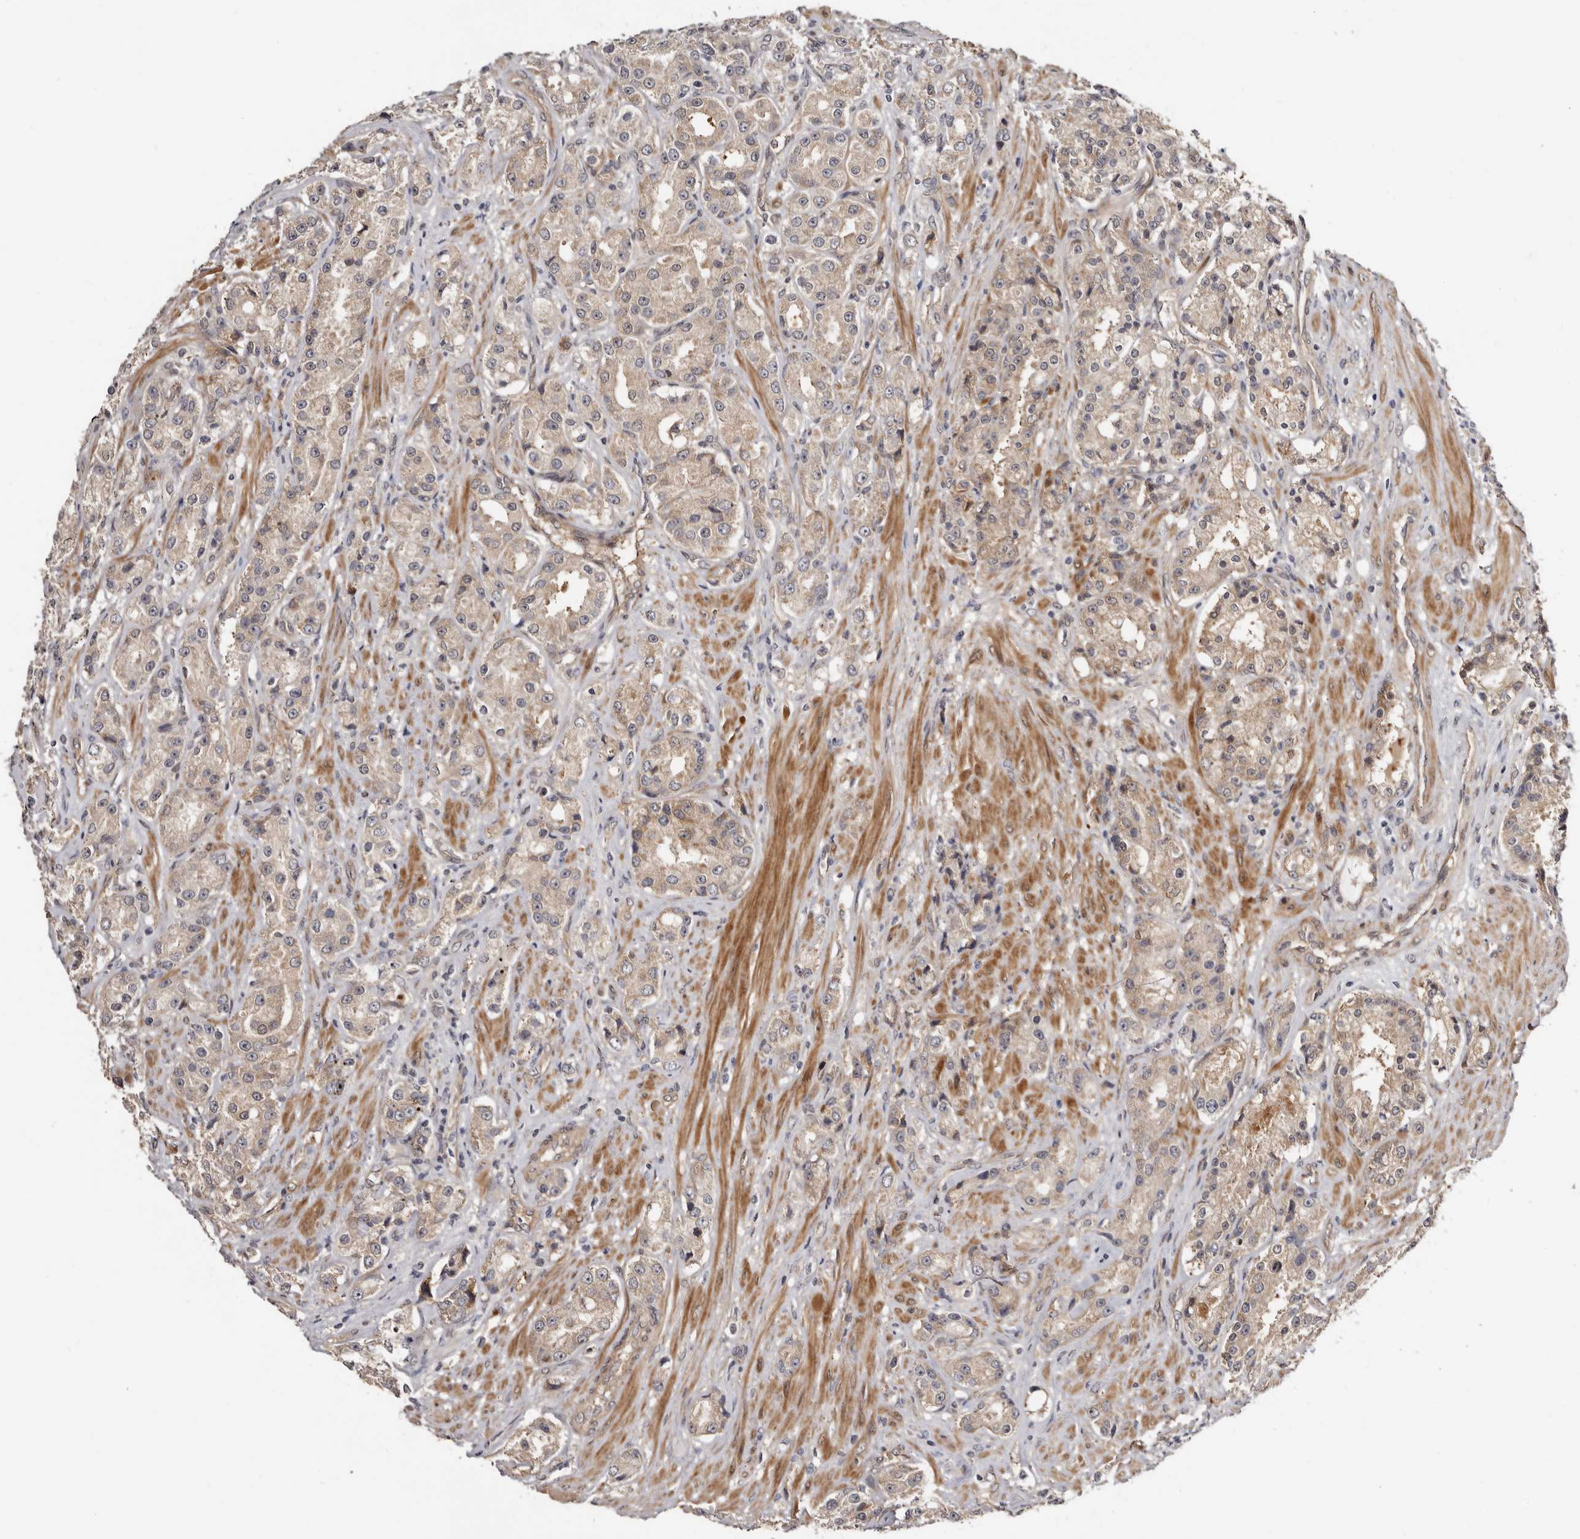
{"staining": {"intensity": "weak", "quantity": ">75%", "location": "cytoplasmic/membranous"}, "tissue": "prostate cancer", "cell_type": "Tumor cells", "image_type": "cancer", "snomed": [{"axis": "morphology", "description": "Adenocarcinoma, High grade"}, {"axis": "topography", "description": "Prostate"}], "caption": "High-grade adenocarcinoma (prostate) tissue shows weak cytoplasmic/membranous positivity in about >75% of tumor cells, visualized by immunohistochemistry.", "gene": "SBDS", "patient": {"sex": "male", "age": 60}}